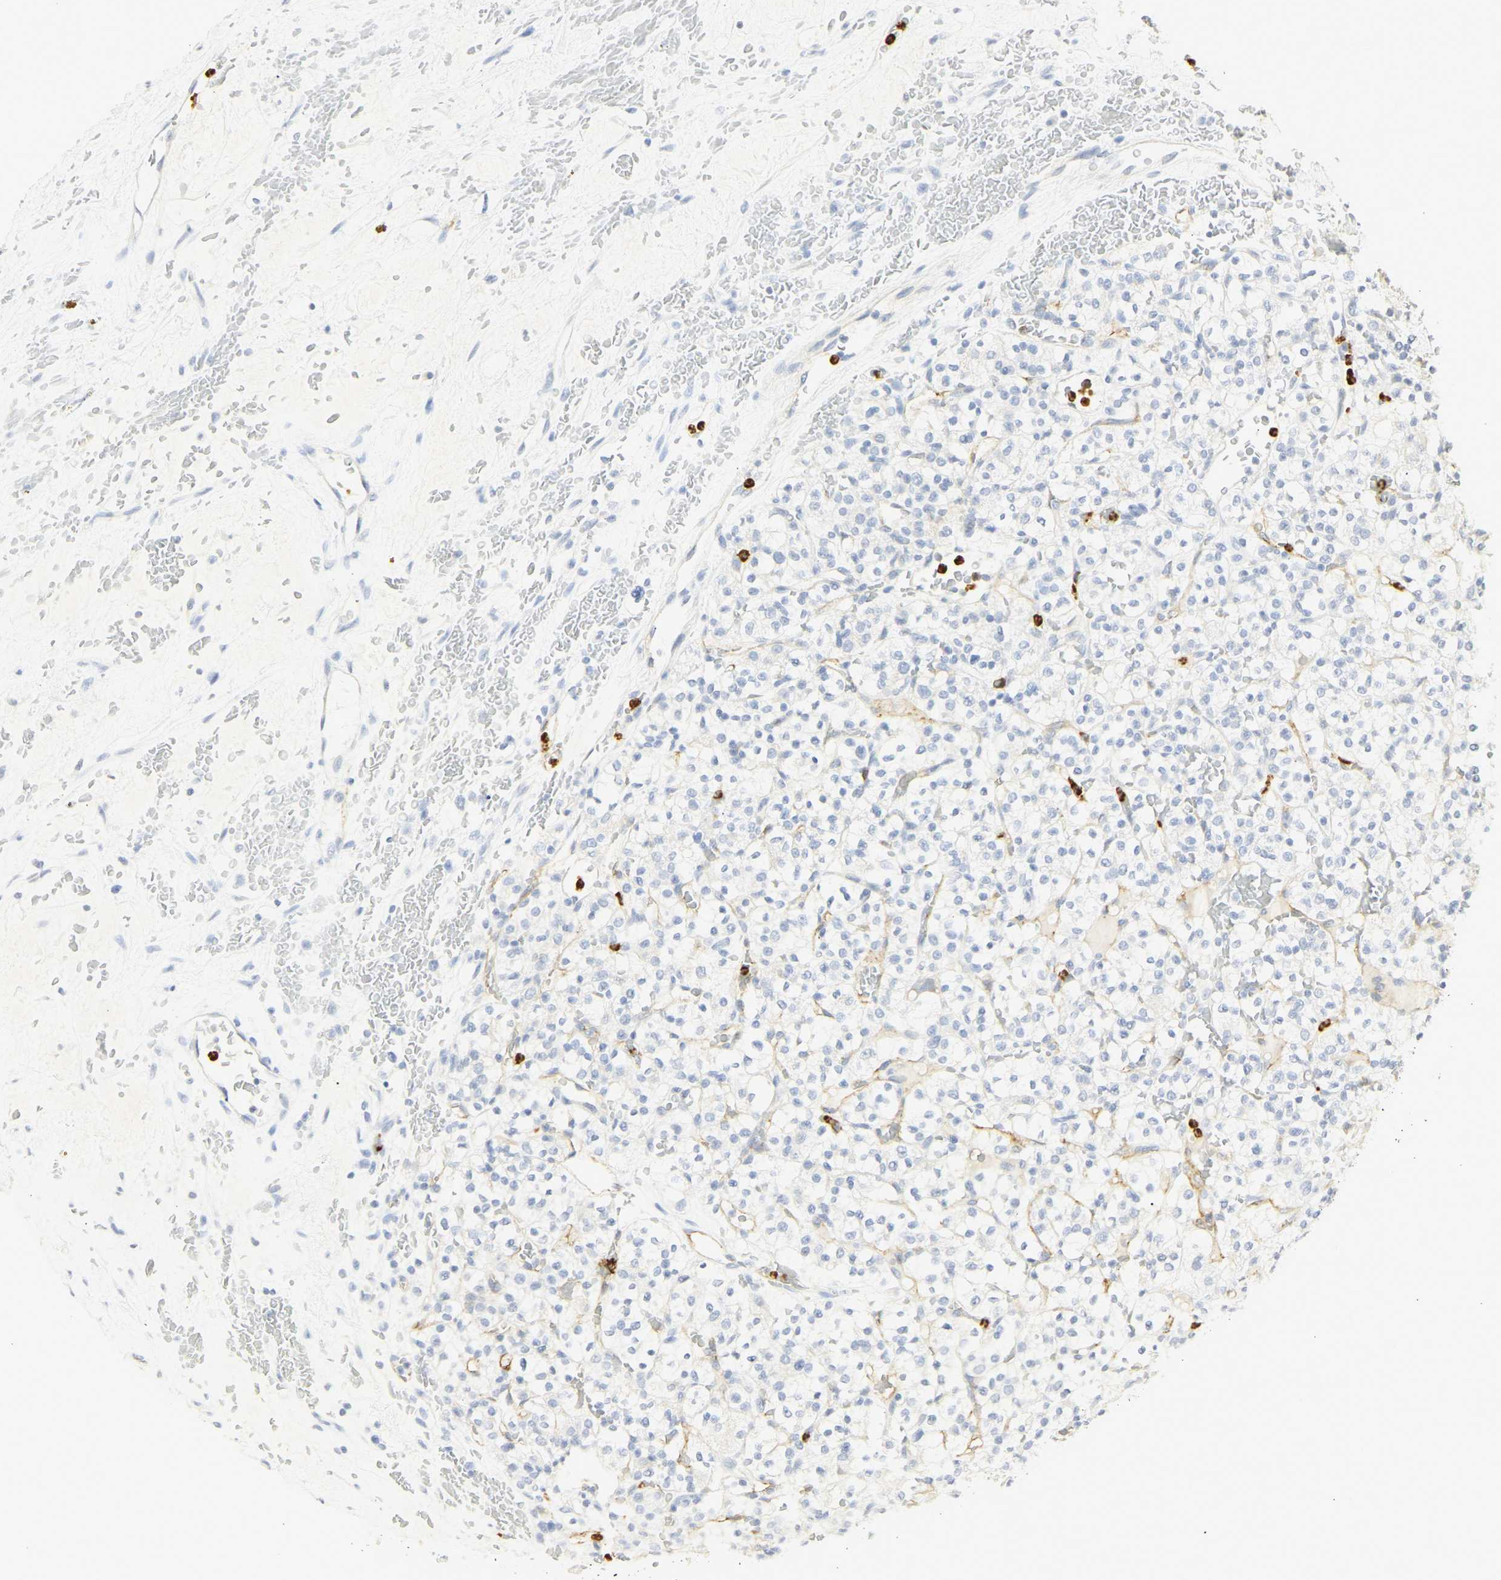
{"staining": {"intensity": "negative", "quantity": "none", "location": "none"}, "tissue": "renal cancer", "cell_type": "Tumor cells", "image_type": "cancer", "snomed": [{"axis": "morphology", "description": "Normal tissue, NOS"}, {"axis": "morphology", "description": "Adenocarcinoma, NOS"}, {"axis": "topography", "description": "Kidney"}], "caption": "Immunohistochemistry (IHC) of human renal cancer (adenocarcinoma) displays no staining in tumor cells.", "gene": "CEACAM5", "patient": {"sex": "female", "age": 72}}